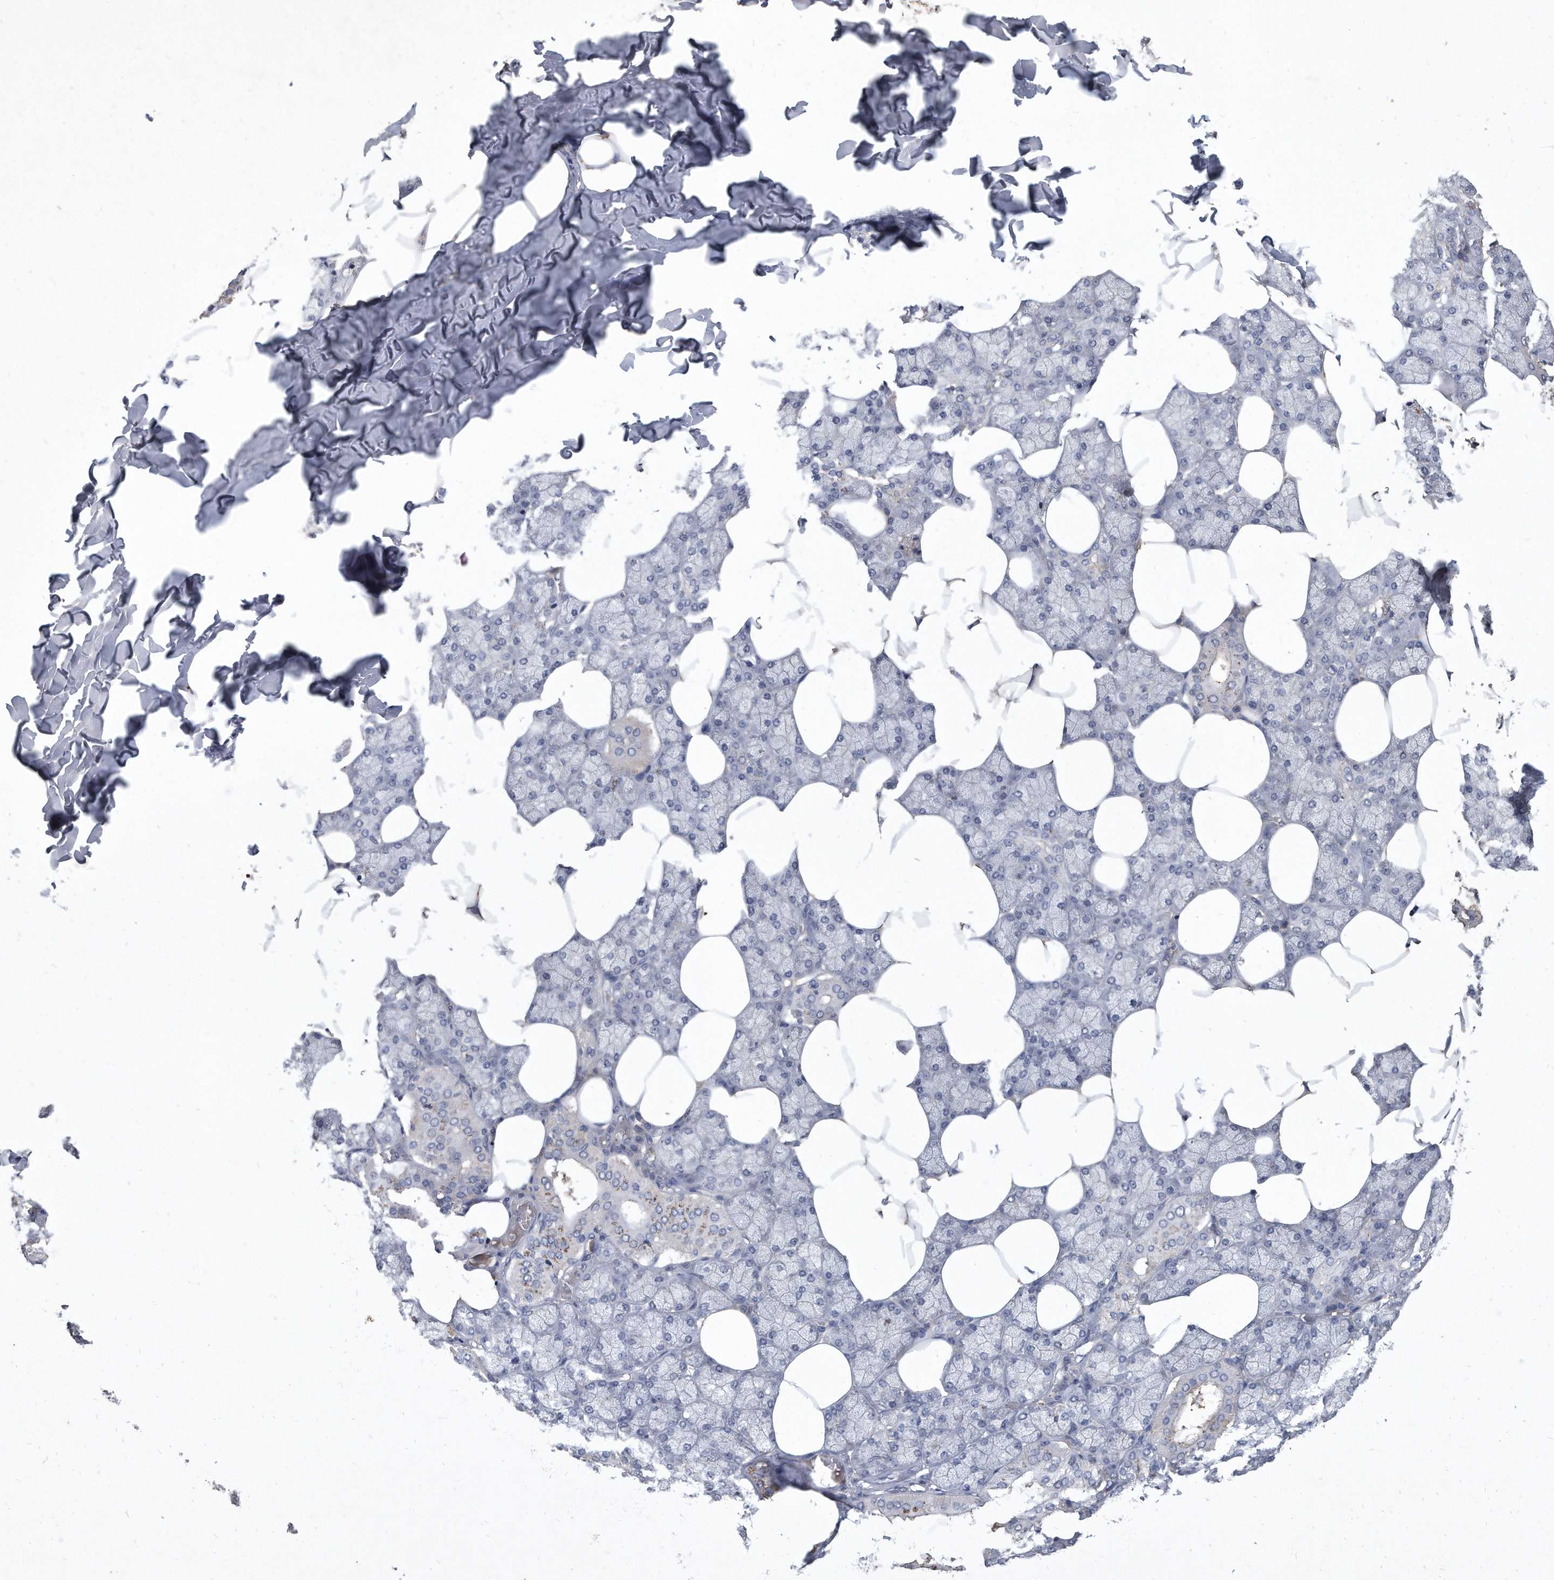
{"staining": {"intensity": "moderate", "quantity": "<25%", "location": "cytoplasmic/membranous"}, "tissue": "salivary gland", "cell_type": "Glandular cells", "image_type": "normal", "snomed": [{"axis": "morphology", "description": "Normal tissue, NOS"}, {"axis": "topography", "description": "Salivary gland"}], "caption": "Immunohistochemical staining of normal human salivary gland exhibits low levels of moderate cytoplasmic/membranous expression in about <25% of glandular cells. Ihc stains the protein in brown and the nuclei are stained blue.", "gene": "PGBD2", "patient": {"sex": "male", "age": 62}}